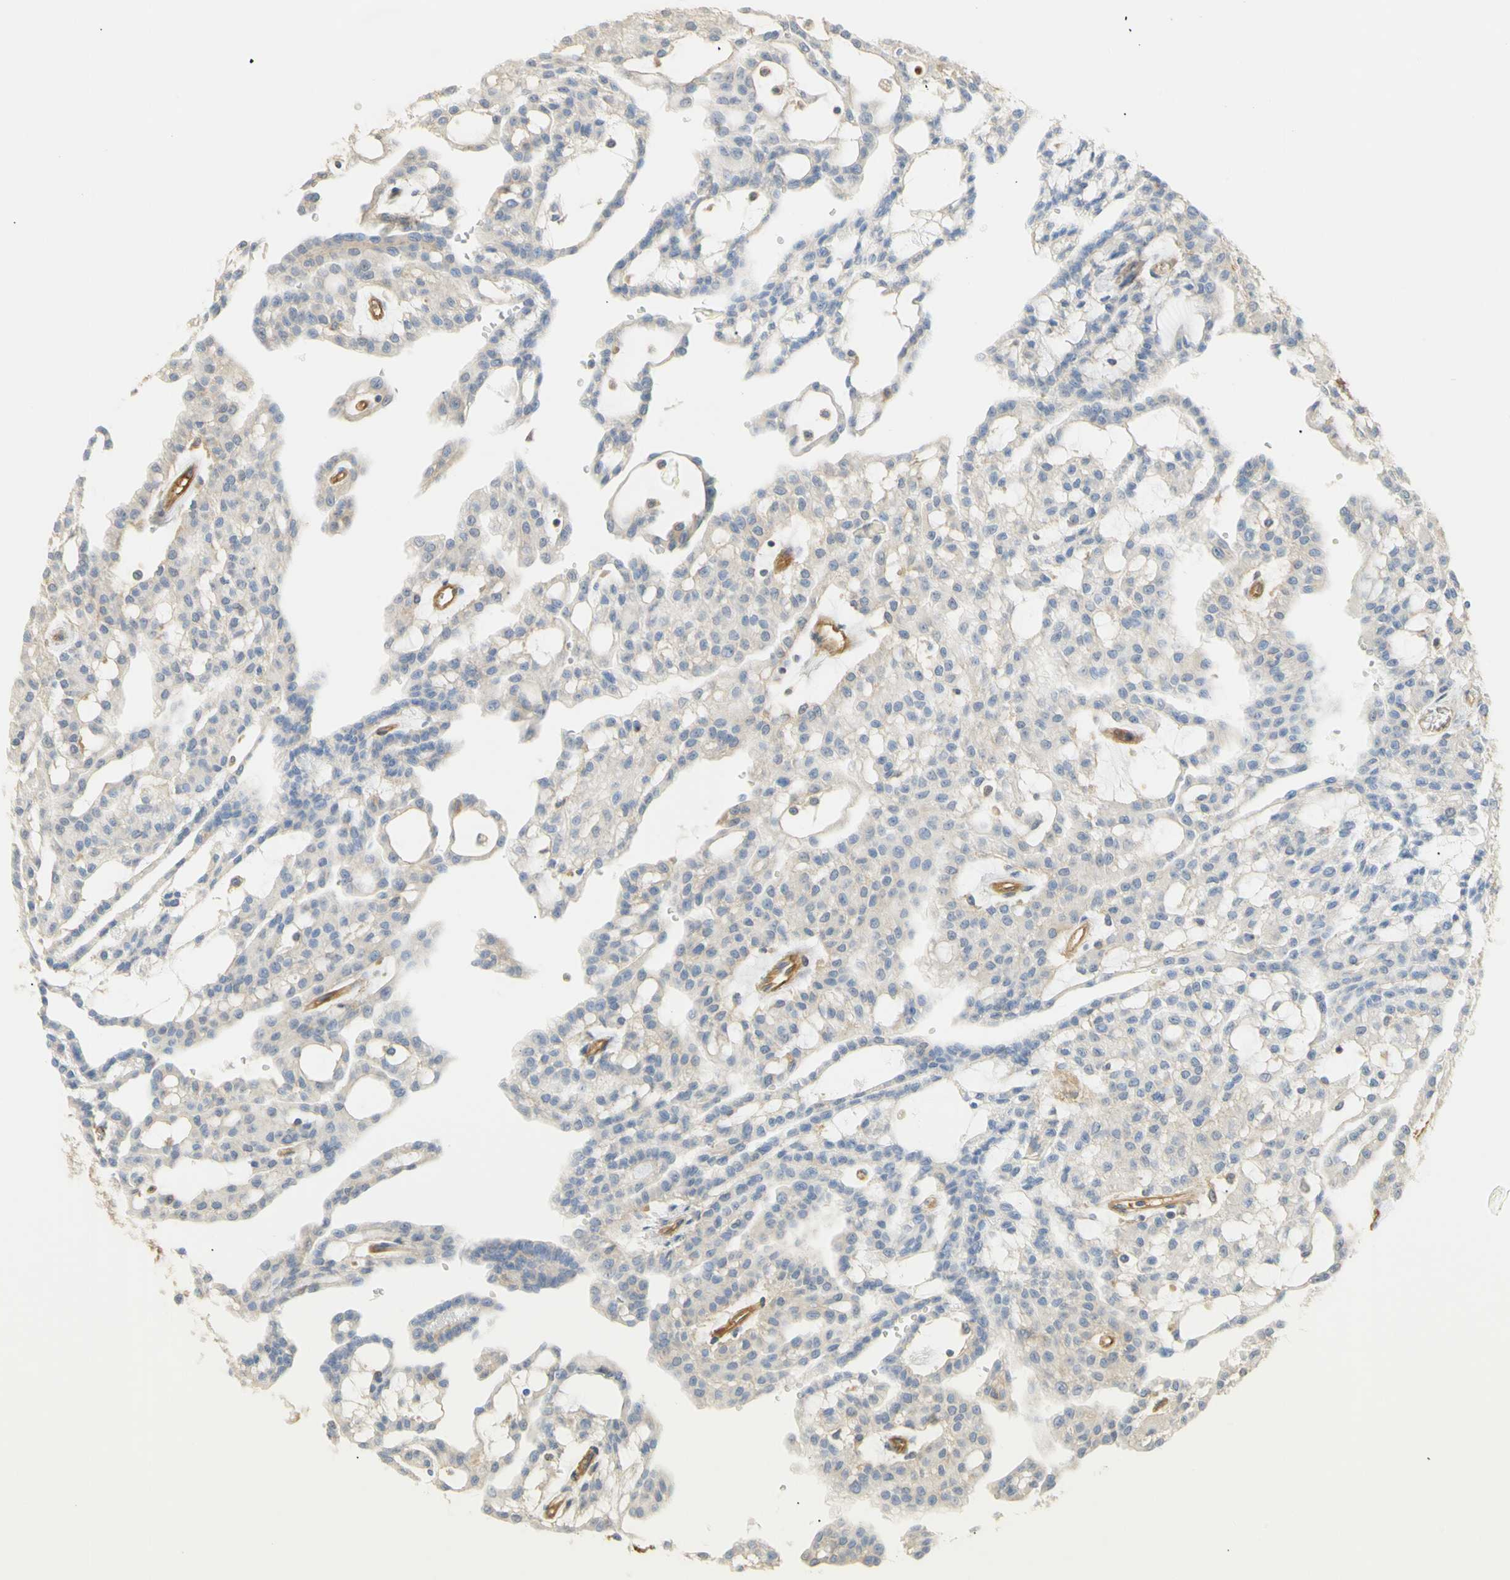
{"staining": {"intensity": "negative", "quantity": "none", "location": "none"}, "tissue": "renal cancer", "cell_type": "Tumor cells", "image_type": "cancer", "snomed": [{"axis": "morphology", "description": "Adenocarcinoma, NOS"}, {"axis": "topography", "description": "Kidney"}], "caption": "This micrograph is of adenocarcinoma (renal) stained with immunohistochemistry (IHC) to label a protein in brown with the nuclei are counter-stained blue. There is no expression in tumor cells.", "gene": "KCNE4", "patient": {"sex": "male", "age": 63}}